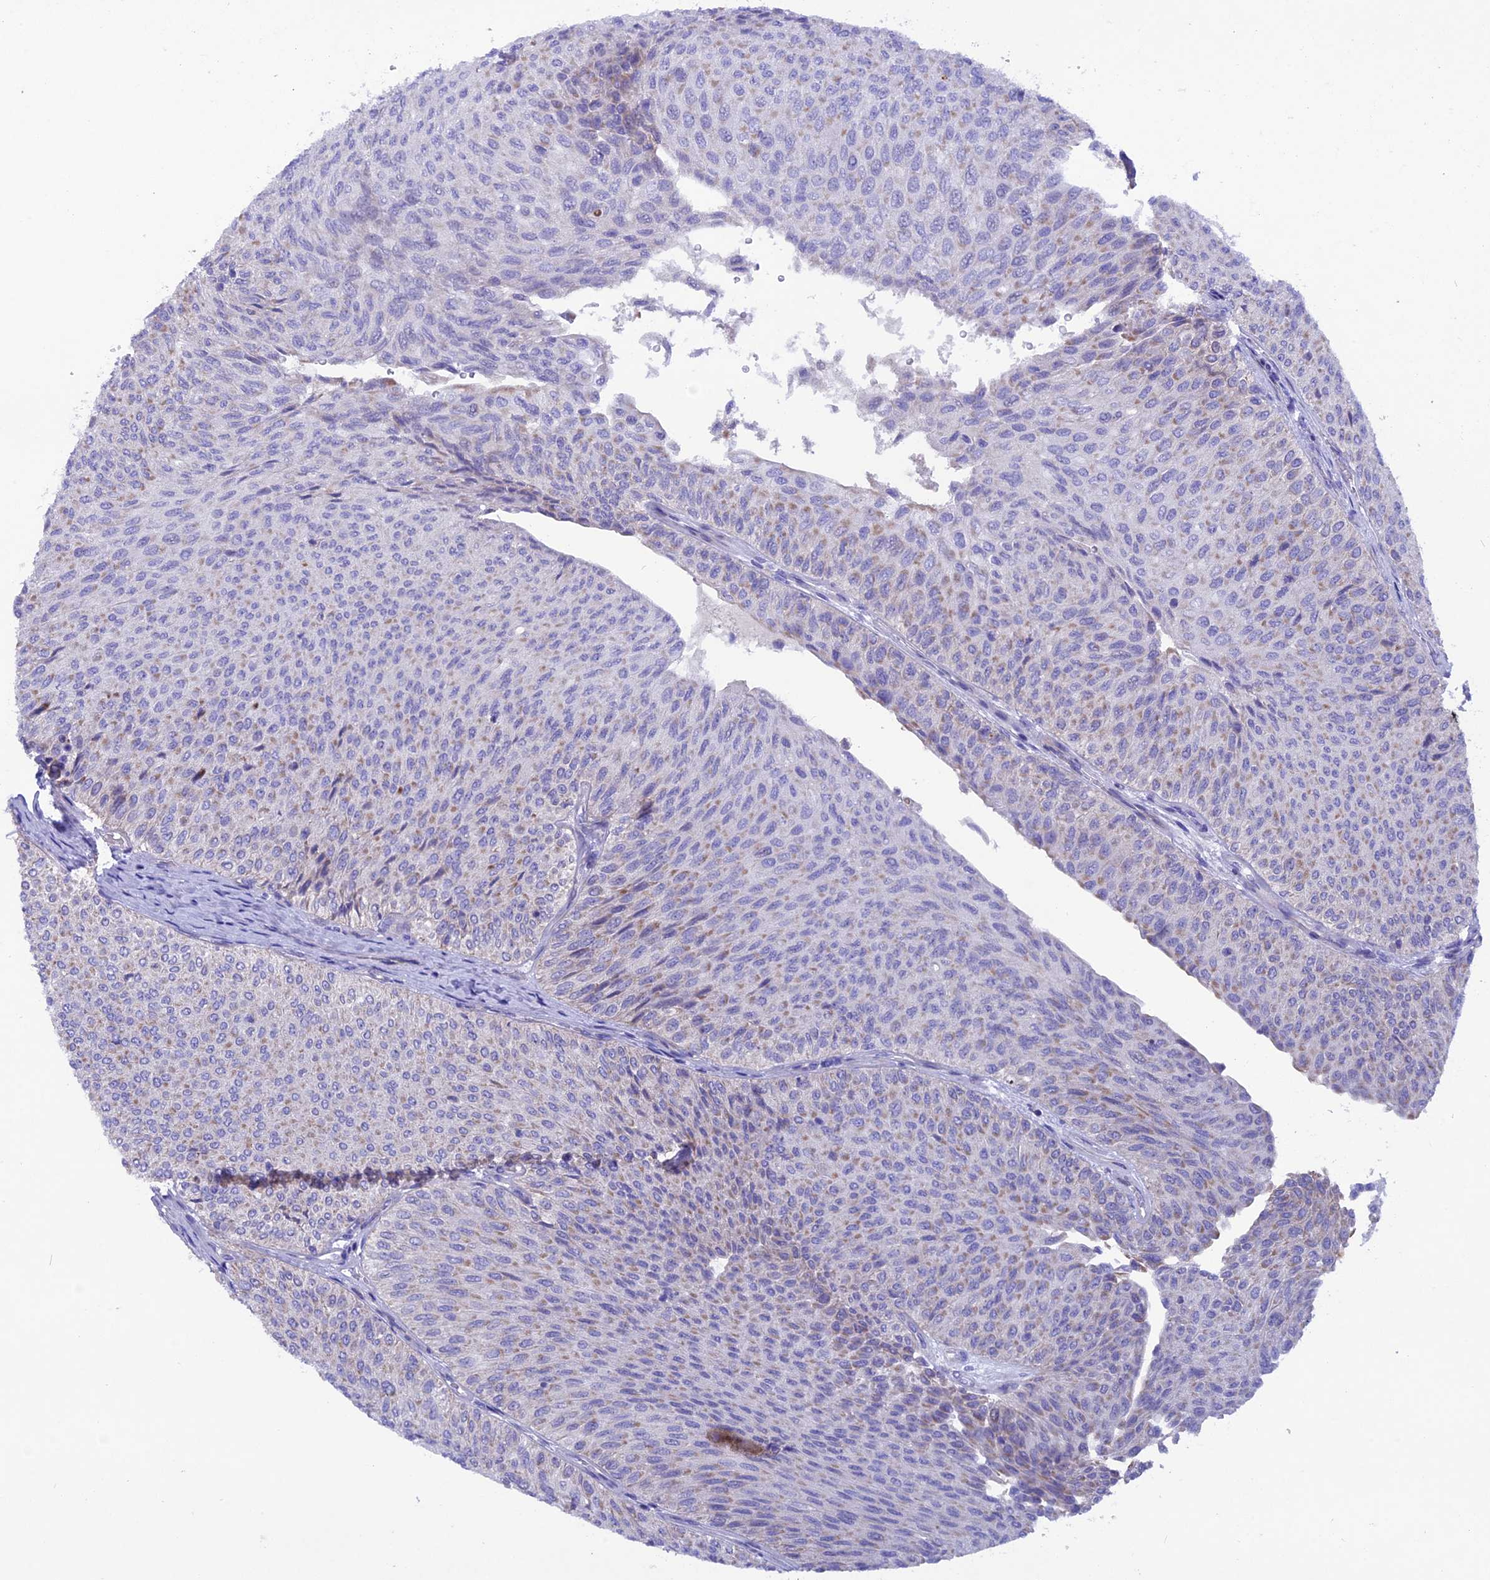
{"staining": {"intensity": "weak", "quantity": "25%-75%", "location": "cytoplasmic/membranous"}, "tissue": "urothelial cancer", "cell_type": "Tumor cells", "image_type": "cancer", "snomed": [{"axis": "morphology", "description": "Urothelial carcinoma, Low grade"}, {"axis": "topography", "description": "Urinary bladder"}], "caption": "High-power microscopy captured an immunohistochemistry (IHC) photomicrograph of urothelial cancer, revealing weak cytoplasmic/membranous staining in approximately 25%-75% of tumor cells. Ihc stains the protein of interest in brown and the nuclei are stained blue.", "gene": "TMEM138", "patient": {"sex": "male", "age": 78}}